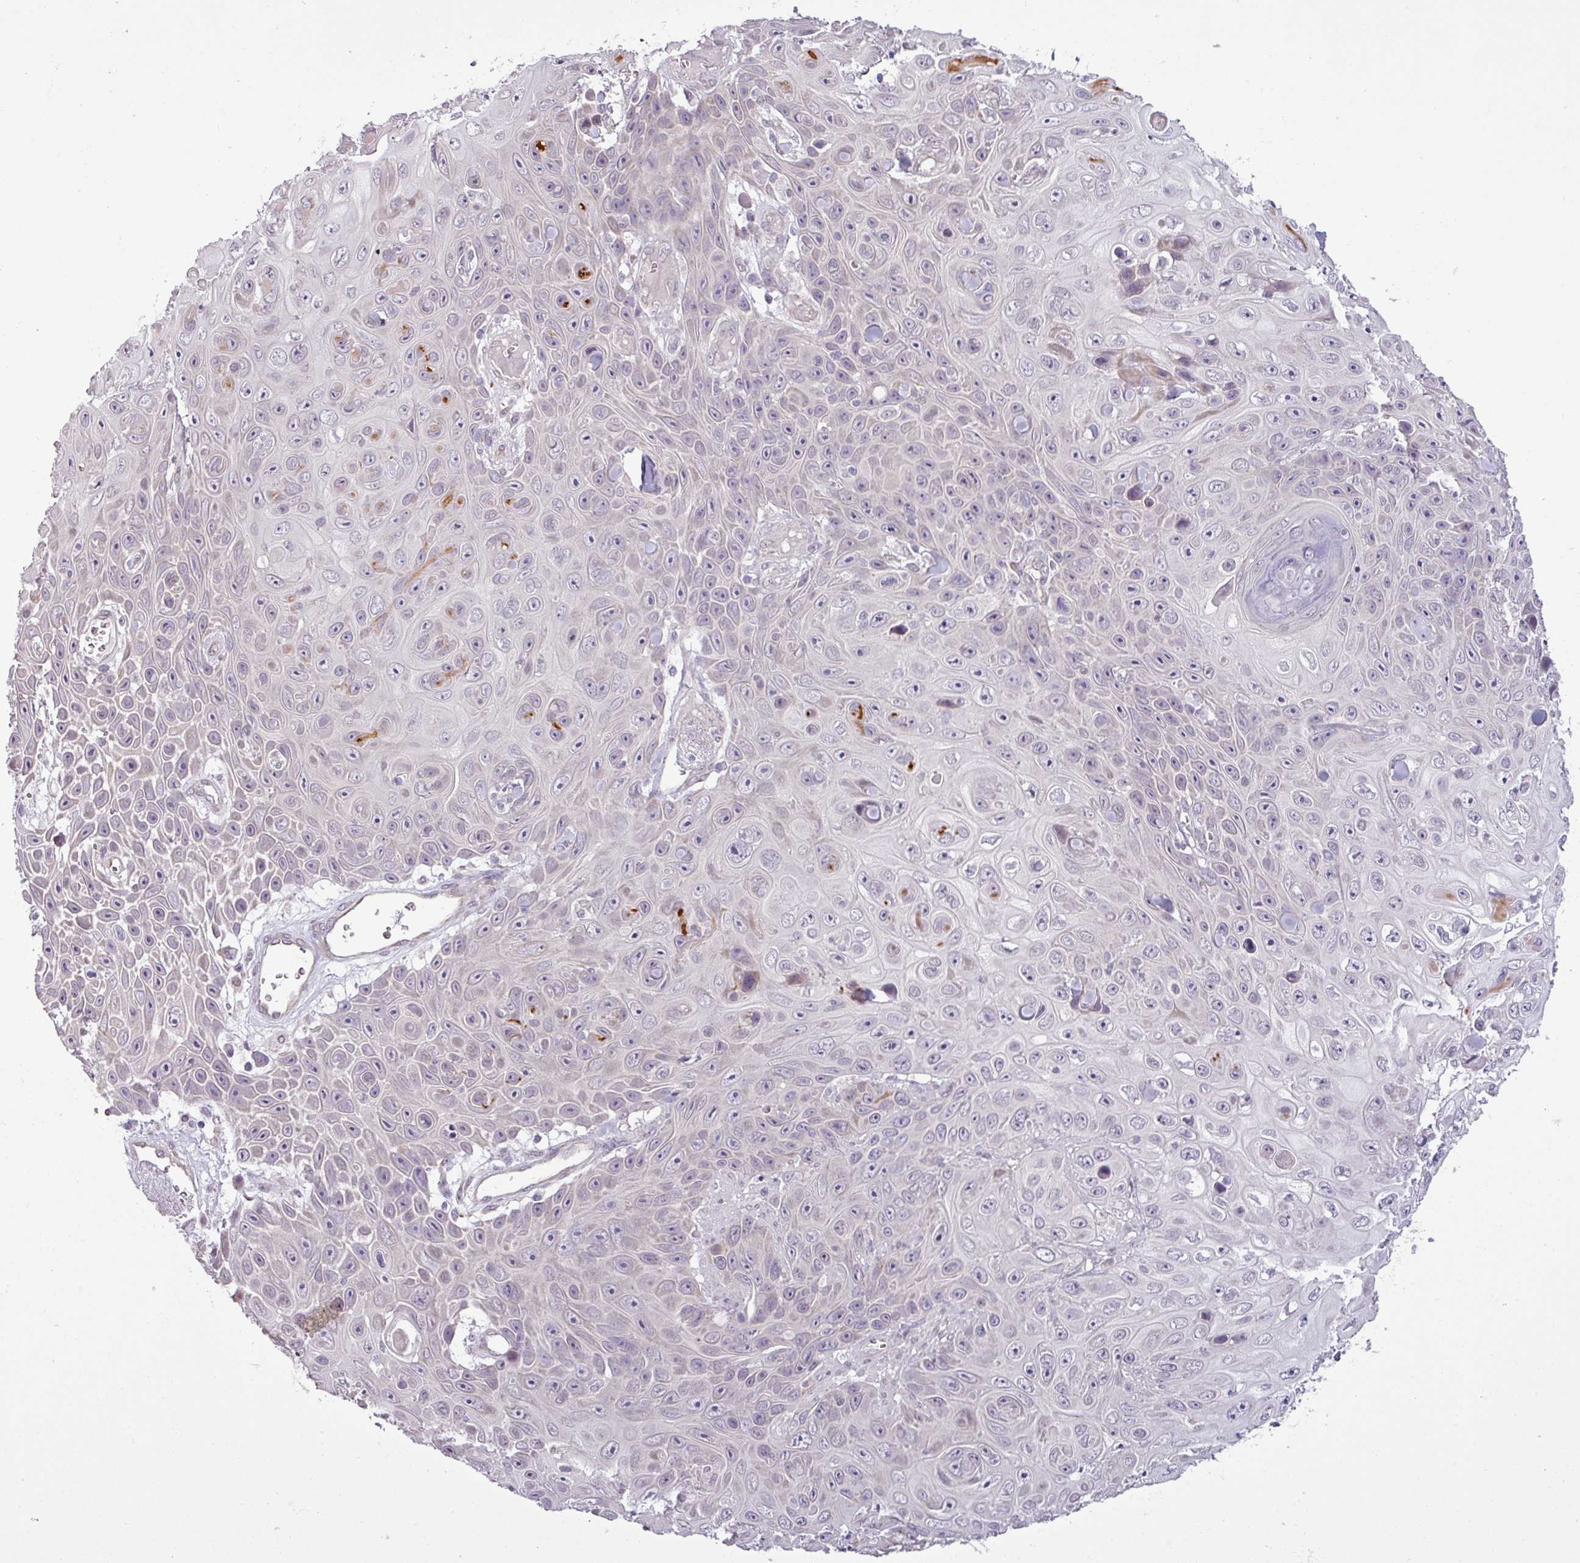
{"staining": {"intensity": "negative", "quantity": "none", "location": "none"}, "tissue": "skin cancer", "cell_type": "Tumor cells", "image_type": "cancer", "snomed": [{"axis": "morphology", "description": "Squamous cell carcinoma, NOS"}, {"axis": "topography", "description": "Skin"}], "caption": "Skin cancer stained for a protein using immunohistochemistry (IHC) displays no staining tumor cells.", "gene": "GPT2", "patient": {"sex": "male", "age": 82}}